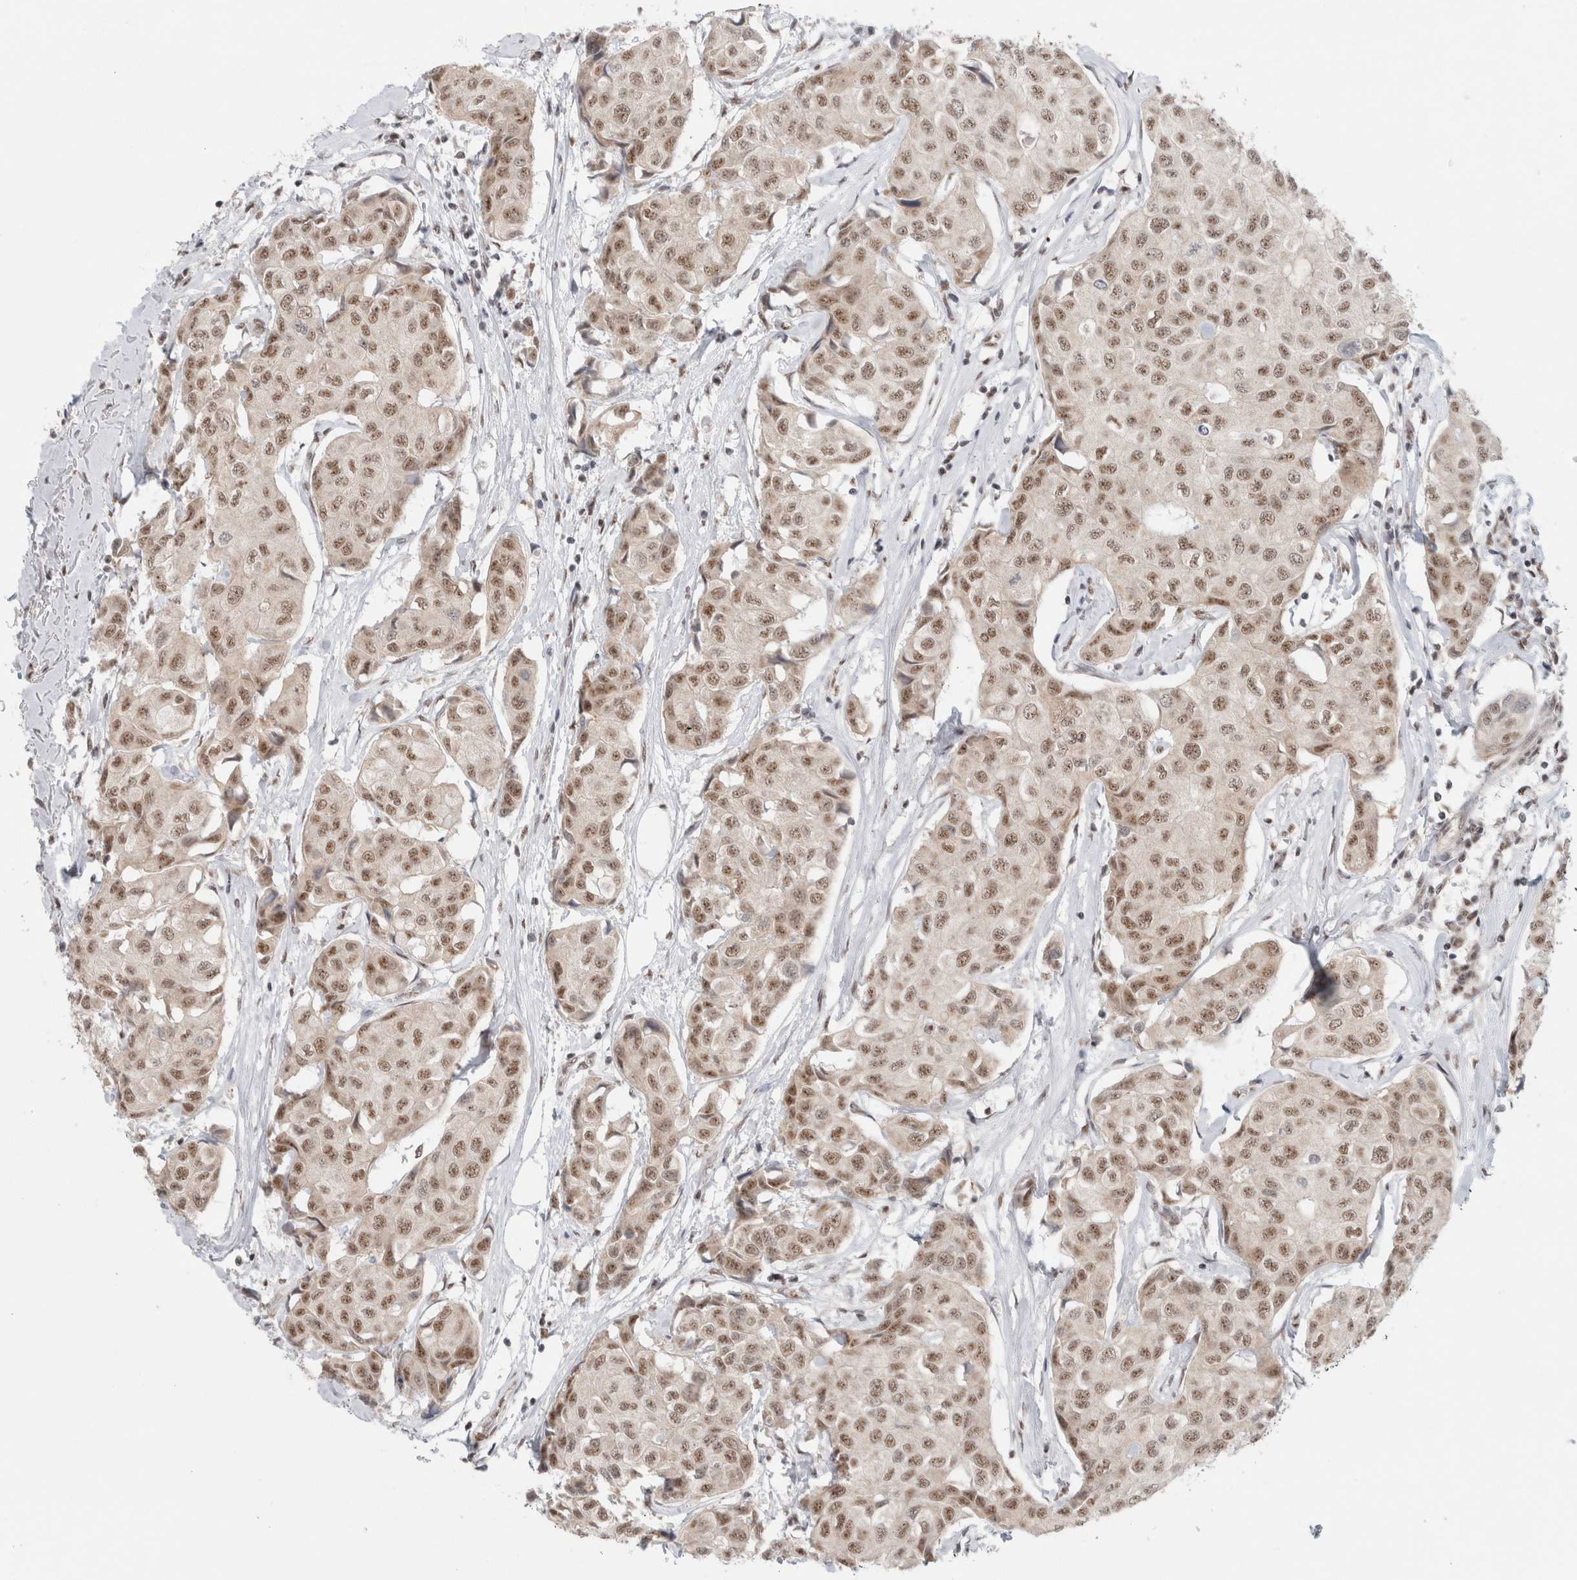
{"staining": {"intensity": "moderate", "quantity": ">75%", "location": "nuclear"}, "tissue": "breast cancer", "cell_type": "Tumor cells", "image_type": "cancer", "snomed": [{"axis": "morphology", "description": "Duct carcinoma"}, {"axis": "topography", "description": "Breast"}], "caption": "Breast cancer (intraductal carcinoma) stained with a brown dye shows moderate nuclear positive expression in approximately >75% of tumor cells.", "gene": "TRMT12", "patient": {"sex": "female", "age": 80}}